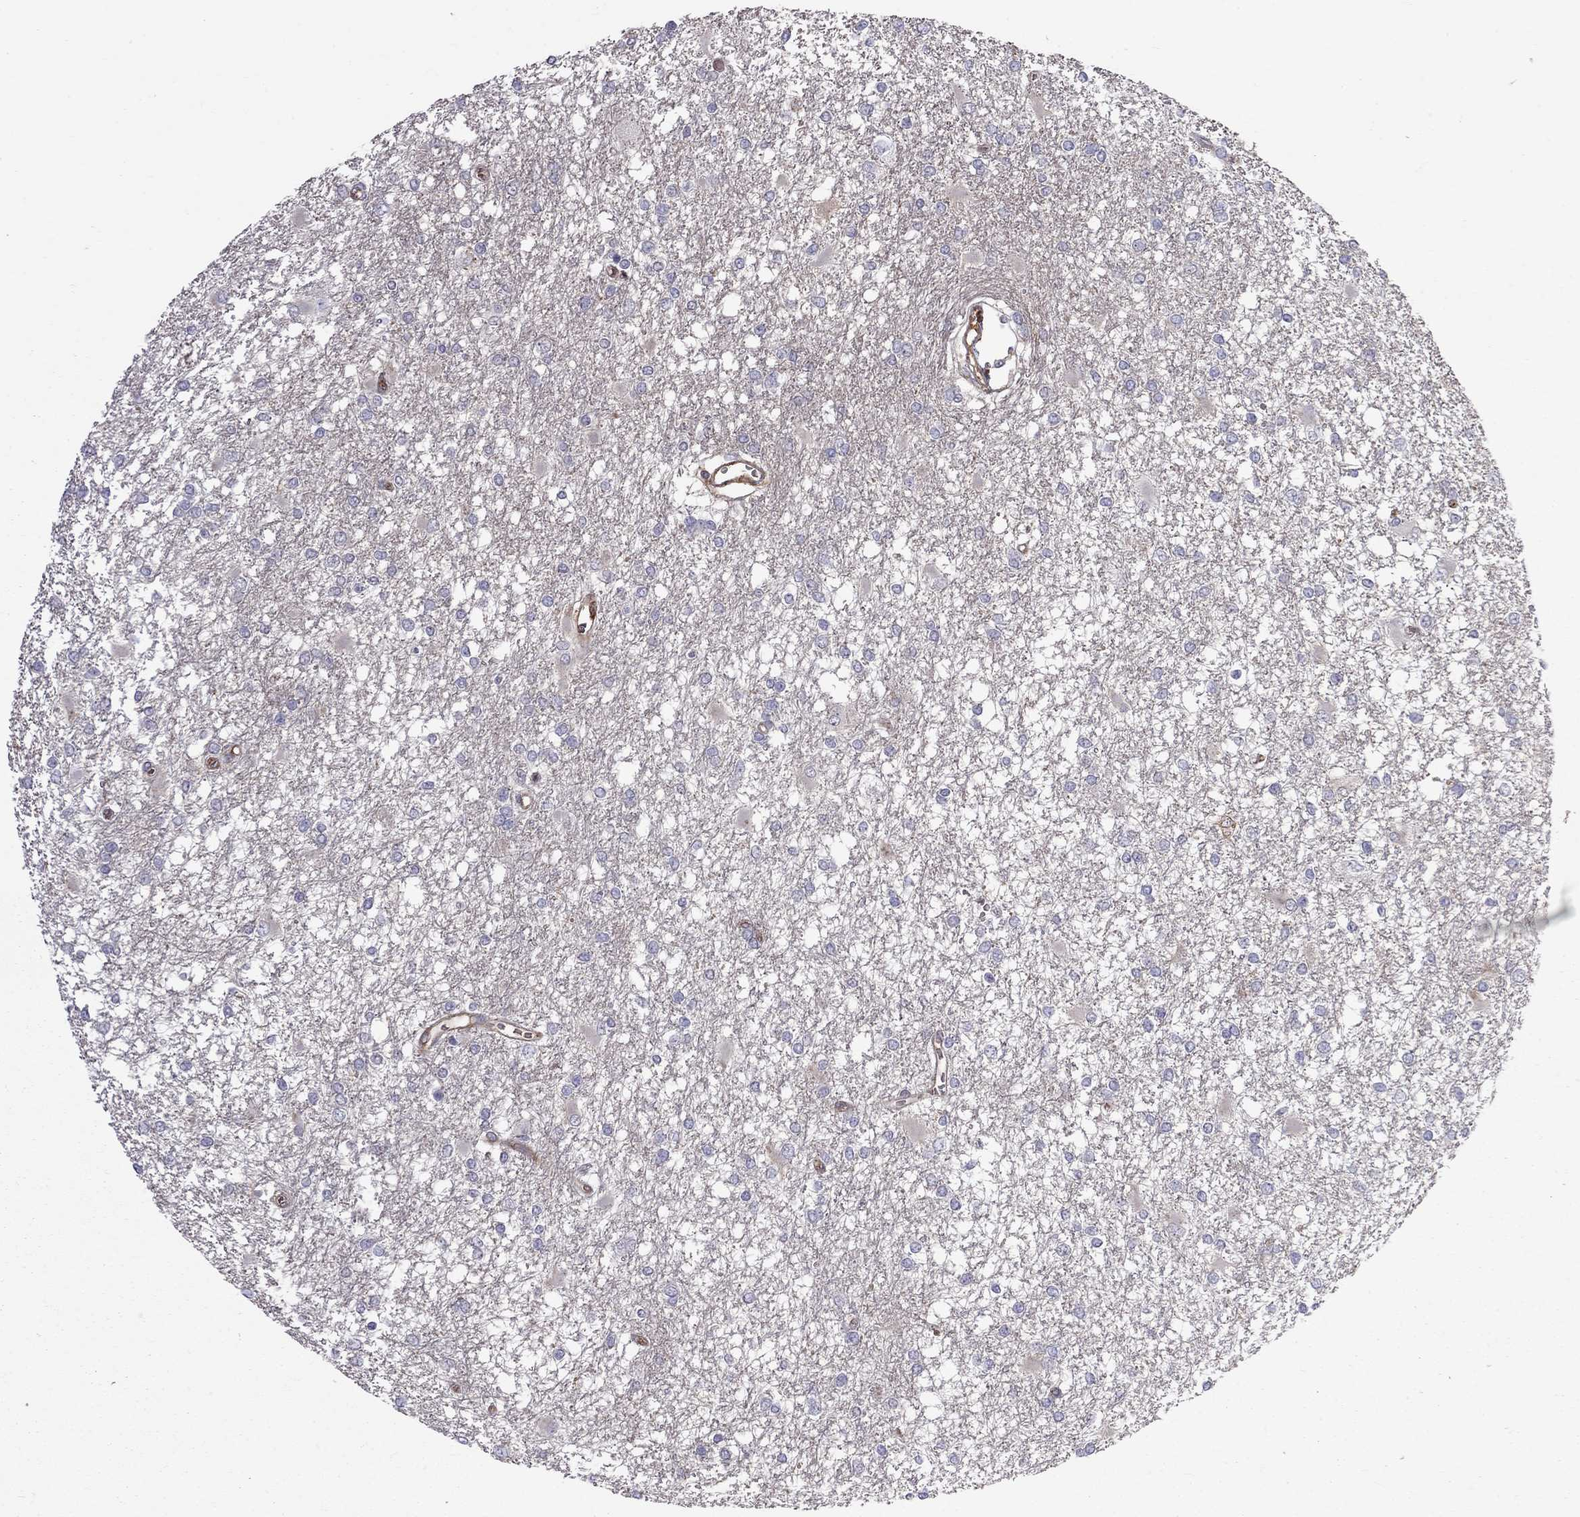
{"staining": {"intensity": "negative", "quantity": "none", "location": "none"}, "tissue": "glioma", "cell_type": "Tumor cells", "image_type": "cancer", "snomed": [{"axis": "morphology", "description": "Glioma, malignant, High grade"}, {"axis": "topography", "description": "Cerebral cortex"}], "caption": "Immunohistochemistry (IHC) of high-grade glioma (malignant) displays no positivity in tumor cells.", "gene": "EIF4E3", "patient": {"sex": "male", "age": 79}}